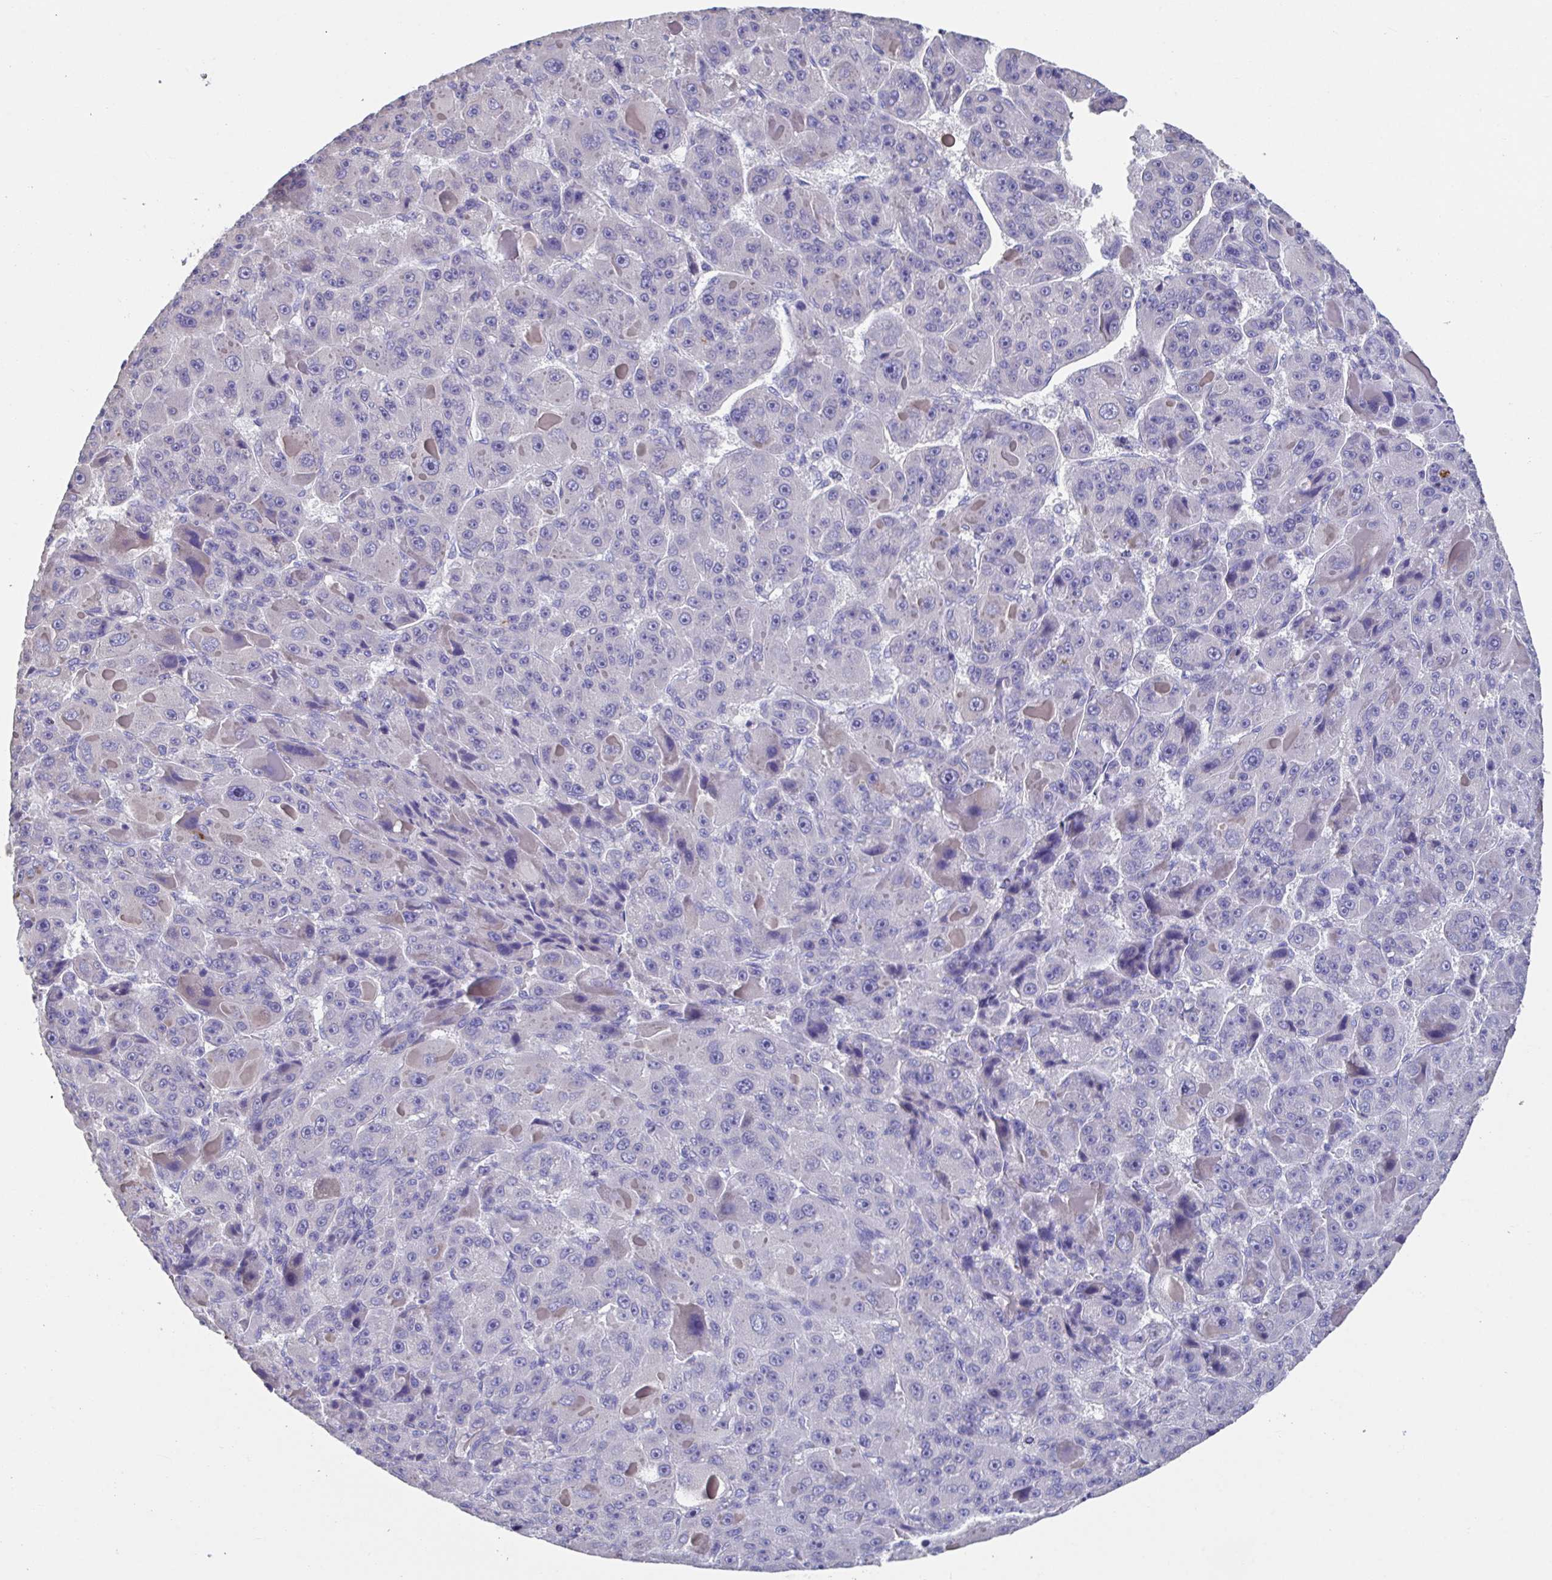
{"staining": {"intensity": "negative", "quantity": "none", "location": "none"}, "tissue": "liver cancer", "cell_type": "Tumor cells", "image_type": "cancer", "snomed": [{"axis": "morphology", "description": "Carcinoma, Hepatocellular, NOS"}, {"axis": "topography", "description": "Liver"}], "caption": "Immunohistochemical staining of liver hepatocellular carcinoma demonstrates no significant expression in tumor cells. (Immunohistochemistry (ihc), brightfield microscopy, high magnification).", "gene": "LRRC58", "patient": {"sex": "male", "age": 76}}